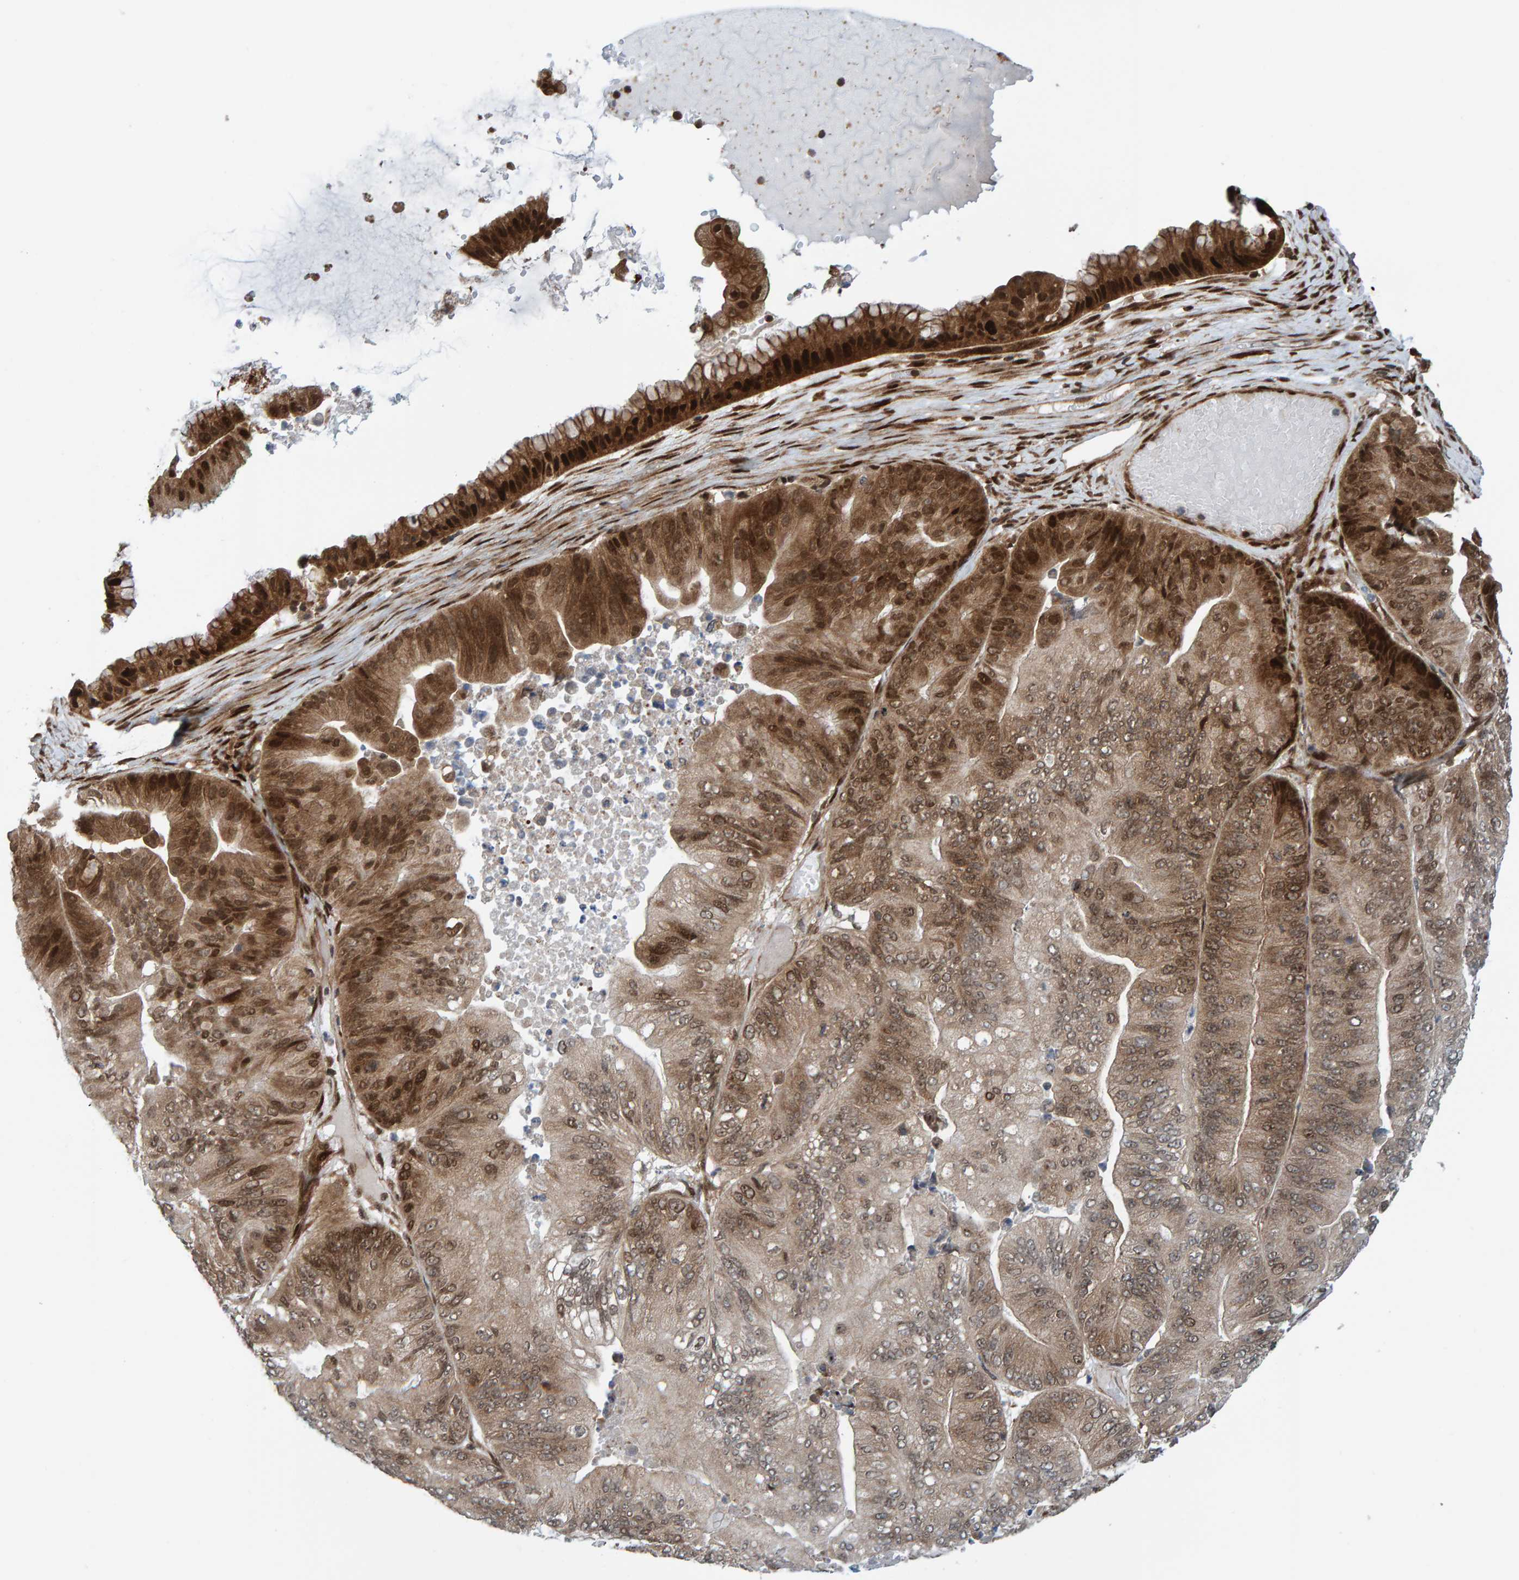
{"staining": {"intensity": "moderate", "quantity": ">75%", "location": "cytoplasmic/membranous,nuclear"}, "tissue": "ovarian cancer", "cell_type": "Tumor cells", "image_type": "cancer", "snomed": [{"axis": "morphology", "description": "Cystadenocarcinoma, mucinous, NOS"}, {"axis": "topography", "description": "Ovary"}], "caption": "An image of ovarian cancer stained for a protein reveals moderate cytoplasmic/membranous and nuclear brown staining in tumor cells.", "gene": "ZNF366", "patient": {"sex": "female", "age": 61}}